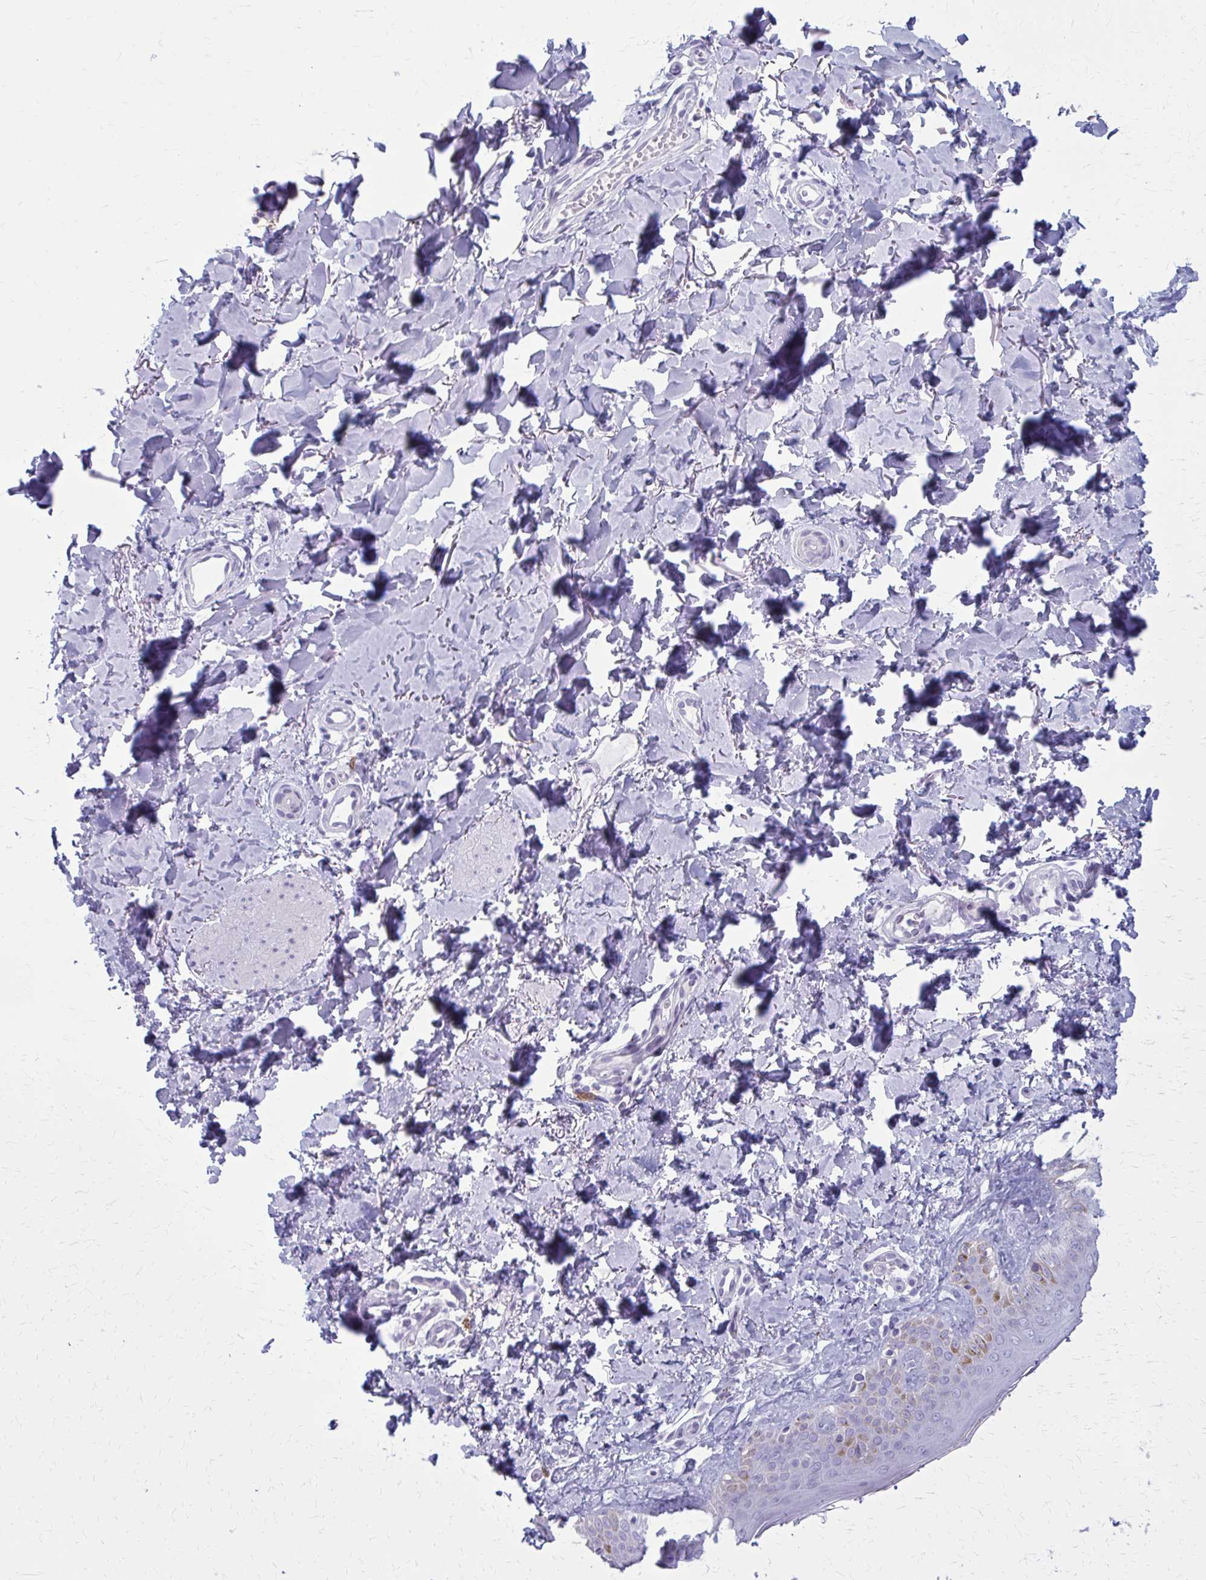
{"staining": {"intensity": "negative", "quantity": "none", "location": "none"}, "tissue": "skin", "cell_type": "Fibroblasts", "image_type": "normal", "snomed": [{"axis": "morphology", "description": "Normal tissue, NOS"}, {"axis": "topography", "description": "Skin"}, {"axis": "topography", "description": "Peripheral nerve tissue"}], "caption": "IHC of unremarkable skin shows no staining in fibroblasts.", "gene": "CD38", "patient": {"sex": "female", "age": 45}}